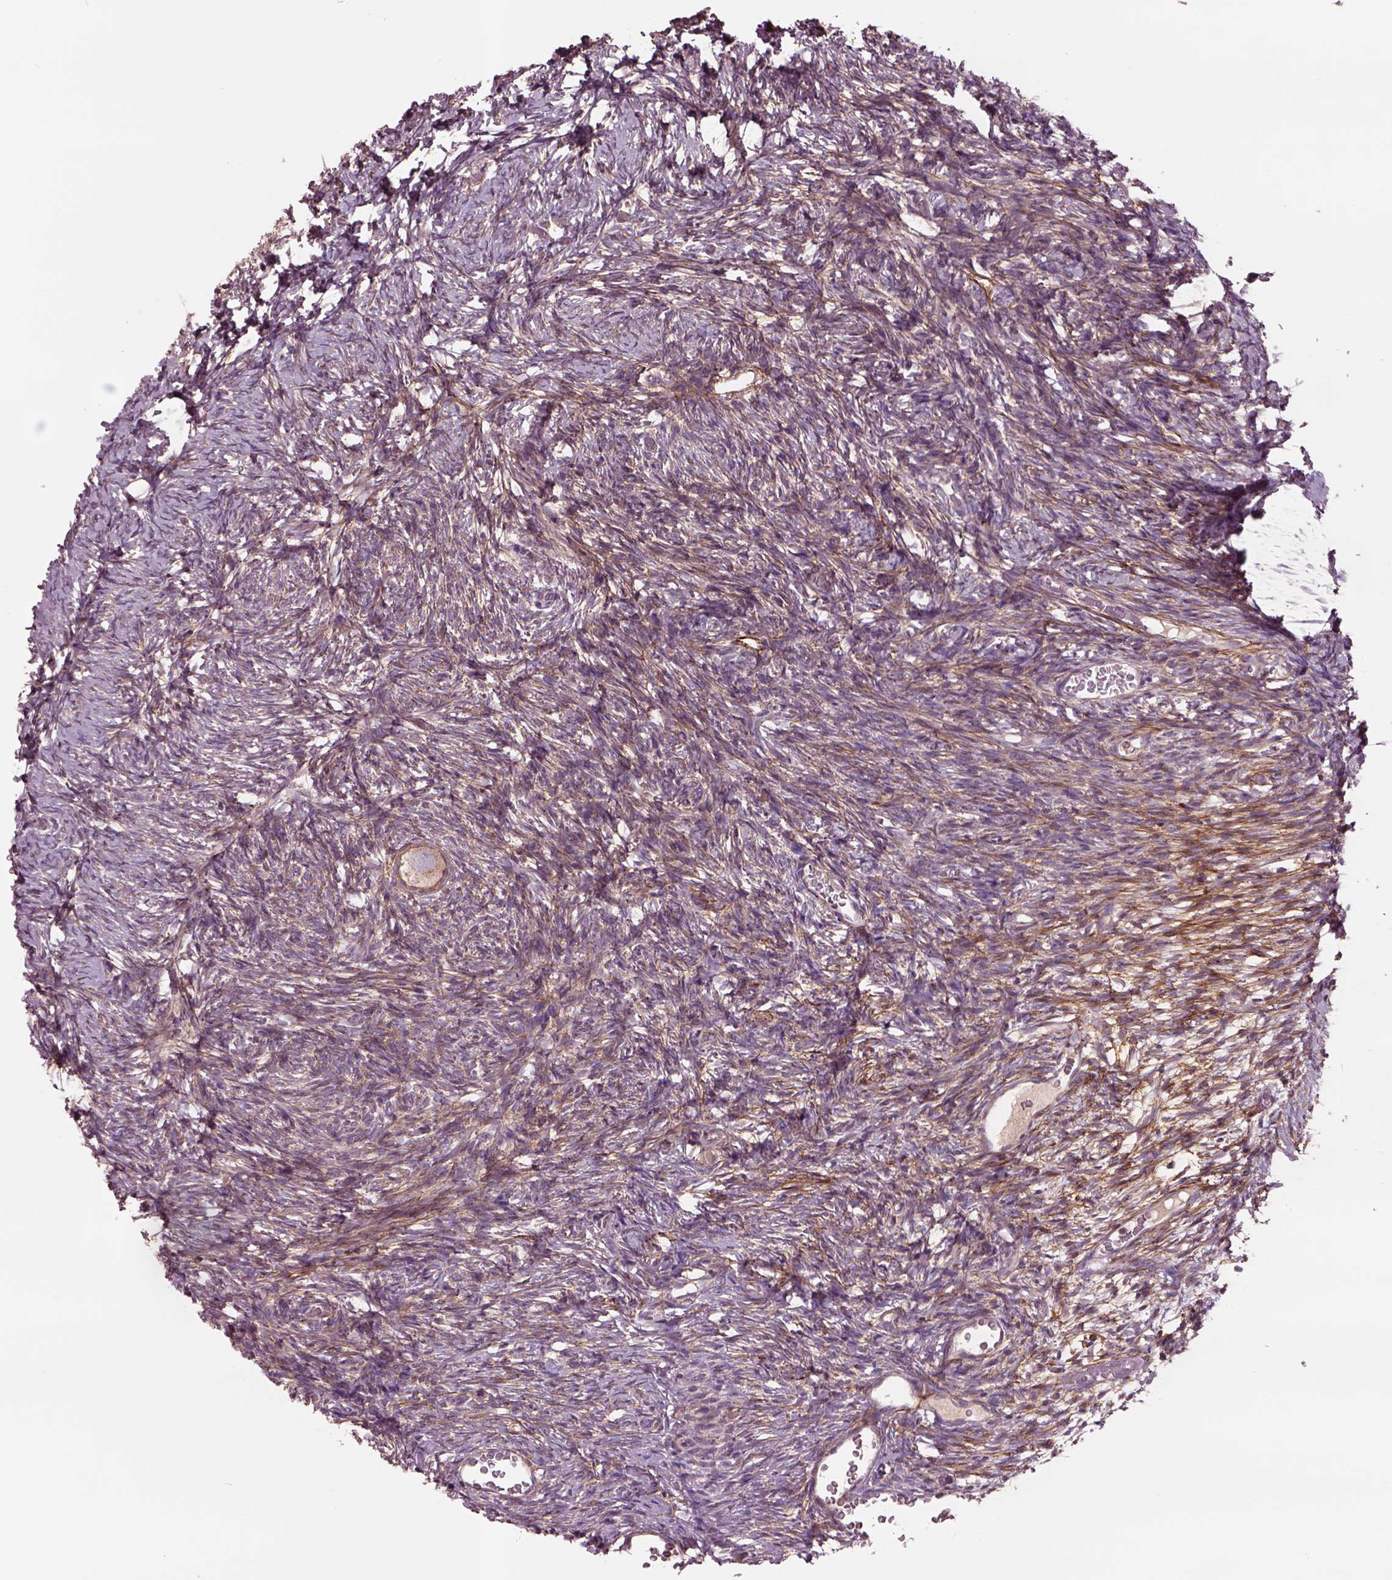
{"staining": {"intensity": "moderate", "quantity": ">75%", "location": "cytoplasmic/membranous"}, "tissue": "ovary", "cell_type": "Follicle cells", "image_type": "normal", "snomed": [{"axis": "morphology", "description": "Normal tissue, NOS"}, {"axis": "topography", "description": "Ovary"}], "caption": "Immunohistochemistry (IHC) histopathology image of benign ovary: ovary stained using IHC displays medium levels of moderate protein expression localized specifically in the cytoplasmic/membranous of follicle cells, appearing as a cytoplasmic/membranous brown color.", "gene": "SEC23A", "patient": {"sex": "female", "age": 39}}